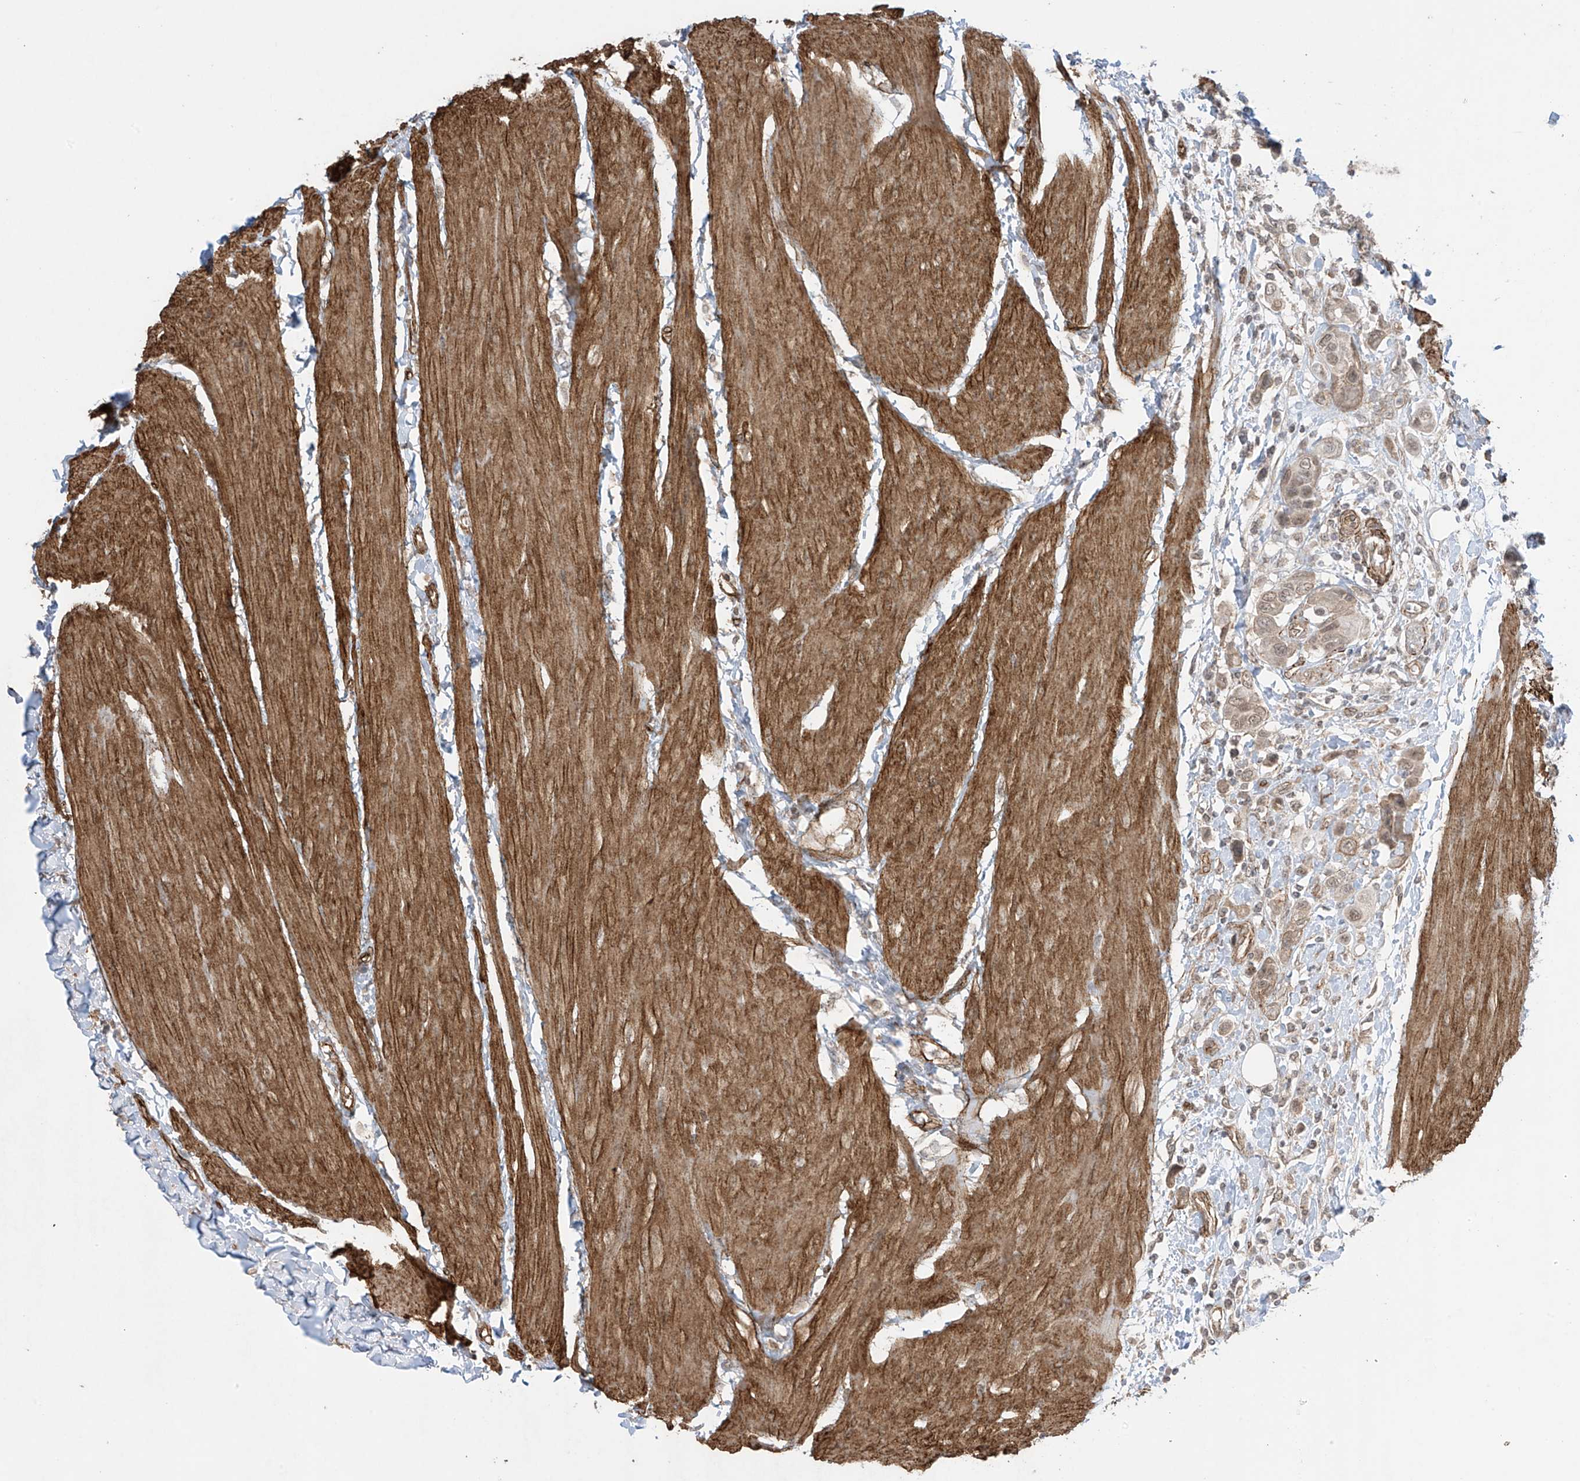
{"staining": {"intensity": "weak", "quantity": ">75%", "location": "cytoplasmic/membranous,nuclear"}, "tissue": "urothelial cancer", "cell_type": "Tumor cells", "image_type": "cancer", "snomed": [{"axis": "morphology", "description": "Urothelial carcinoma, High grade"}, {"axis": "topography", "description": "Urinary bladder"}], "caption": "Tumor cells reveal weak cytoplasmic/membranous and nuclear positivity in about >75% of cells in urothelial carcinoma (high-grade).", "gene": "TTLL5", "patient": {"sex": "male", "age": 50}}